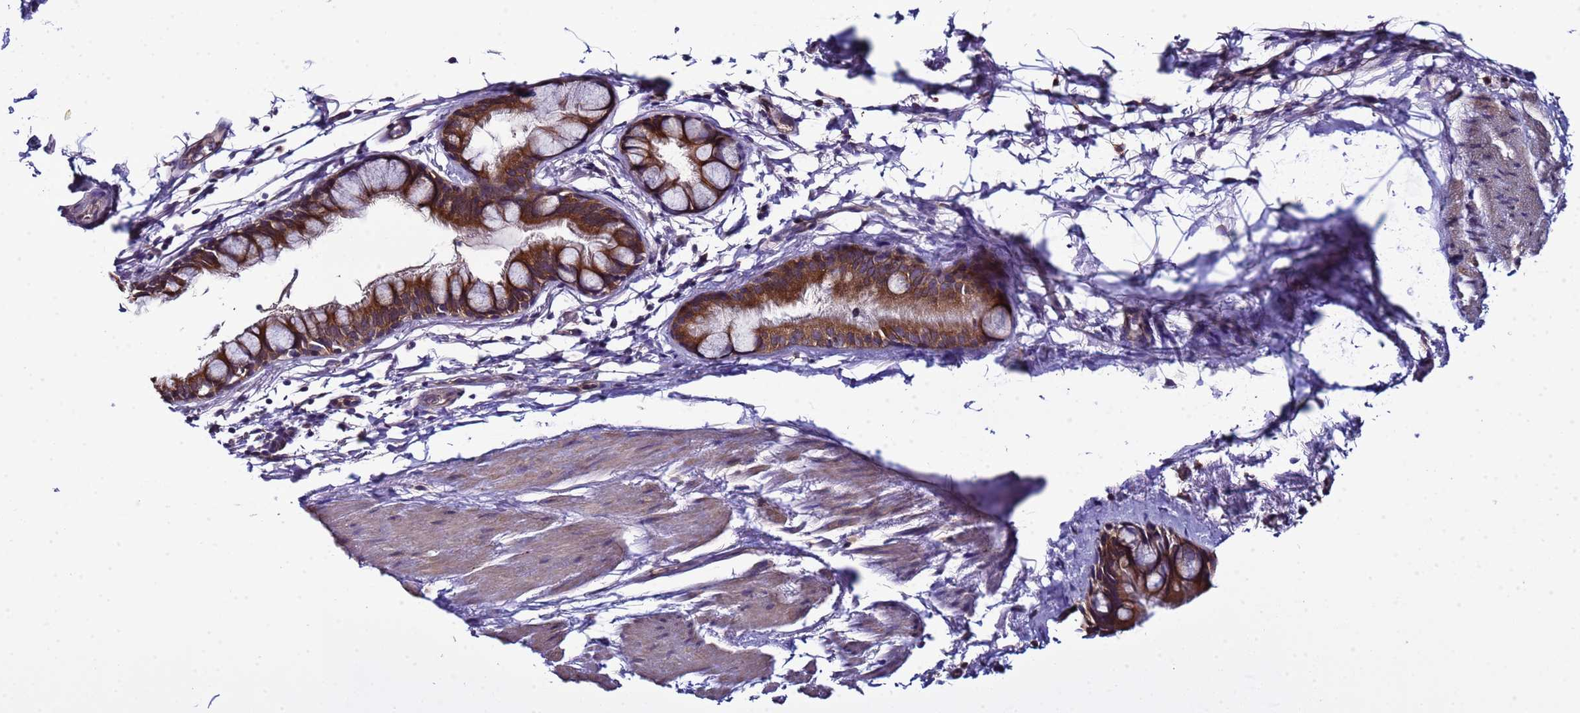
{"staining": {"intensity": "strong", "quantity": ">75%", "location": "cytoplasmic/membranous"}, "tissue": "bronchus", "cell_type": "Respiratory epithelial cells", "image_type": "normal", "snomed": [{"axis": "morphology", "description": "Normal tissue, NOS"}, {"axis": "topography", "description": "Cartilage tissue"}], "caption": "The photomicrograph demonstrates staining of unremarkable bronchus, revealing strong cytoplasmic/membranous protein staining (brown color) within respiratory epithelial cells.", "gene": "ELMOD2", "patient": {"sex": "male", "age": 63}}